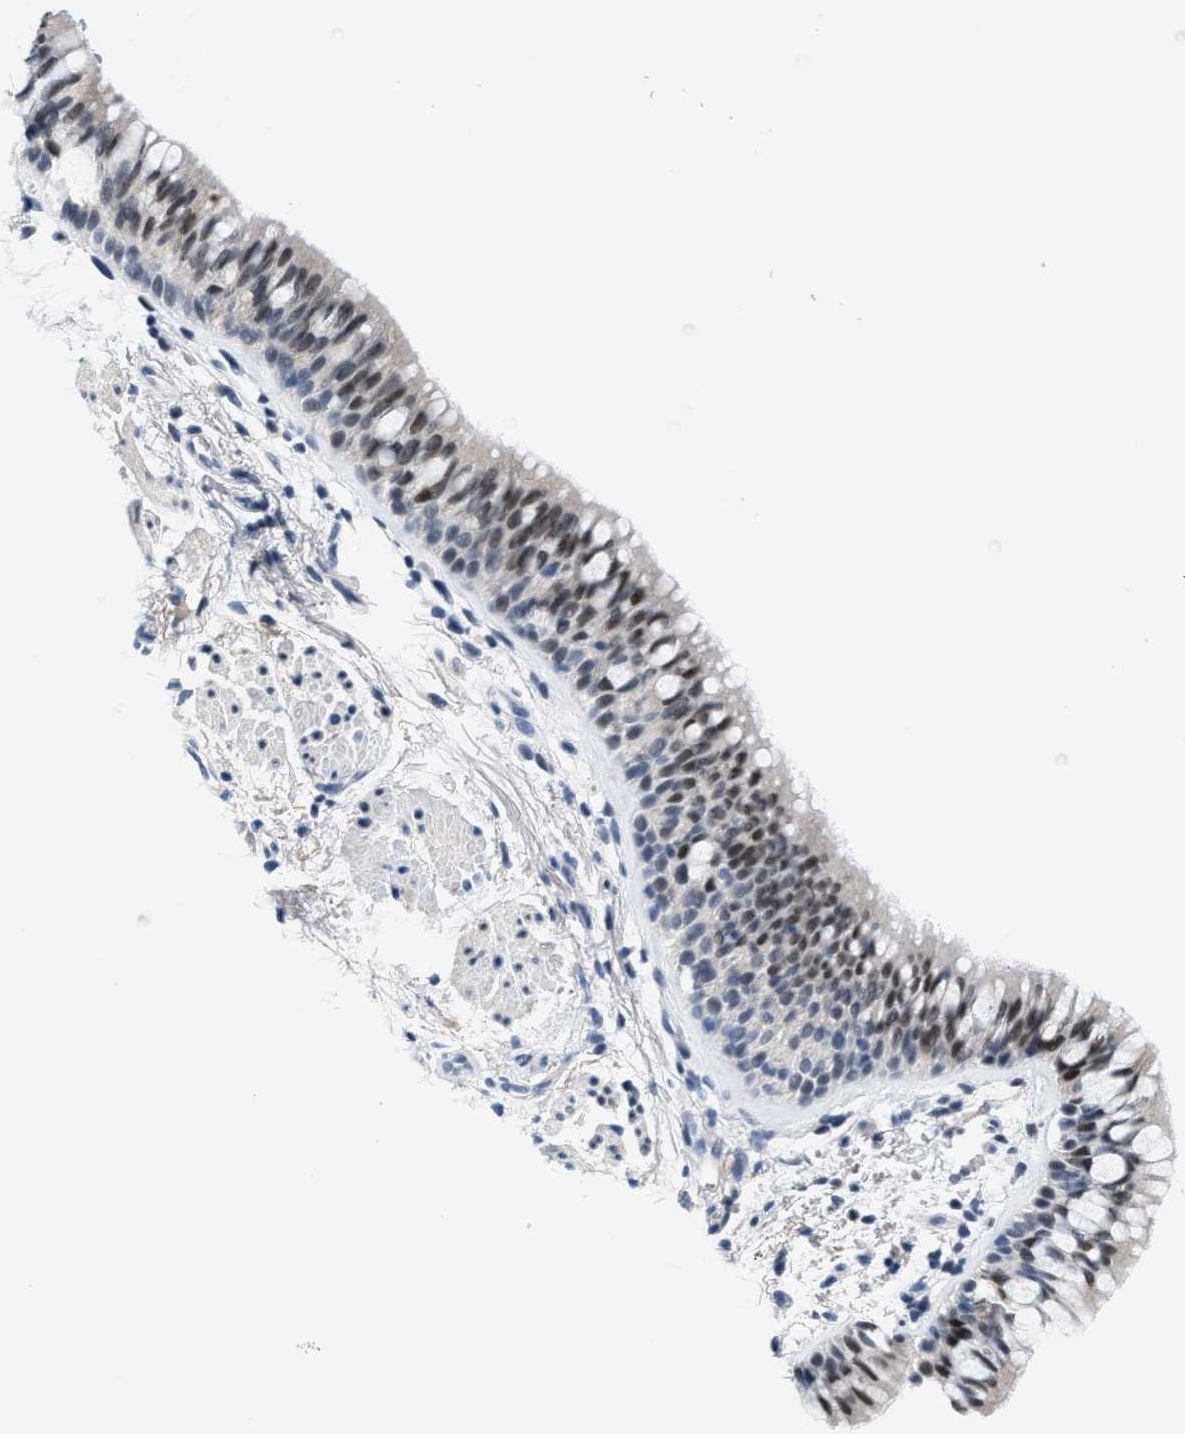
{"staining": {"intensity": "weak", "quantity": "25%-75%", "location": "nuclear"}, "tissue": "bronchus", "cell_type": "Respiratory epithelial cells", "image_type": "normal", "snomed": [{"axis": "morphology", "description": "Normal tissue, NOS"}, {"axis": "topography", "description": "Cartilage tissue"}, {"axis": "topography", "description": "Bronchus"}], "caption": "Immunohistochemistry histopathology image of benign bronchus: bronchus stained using immunohistochemistry exhibits low levels of weak protein expression localized specifically in the nuclear of respiratory epithelial cells, appearing as a nuclear brown color.", "gene": "SETD1B", "patient": {"sex": "female", "age": 53}}